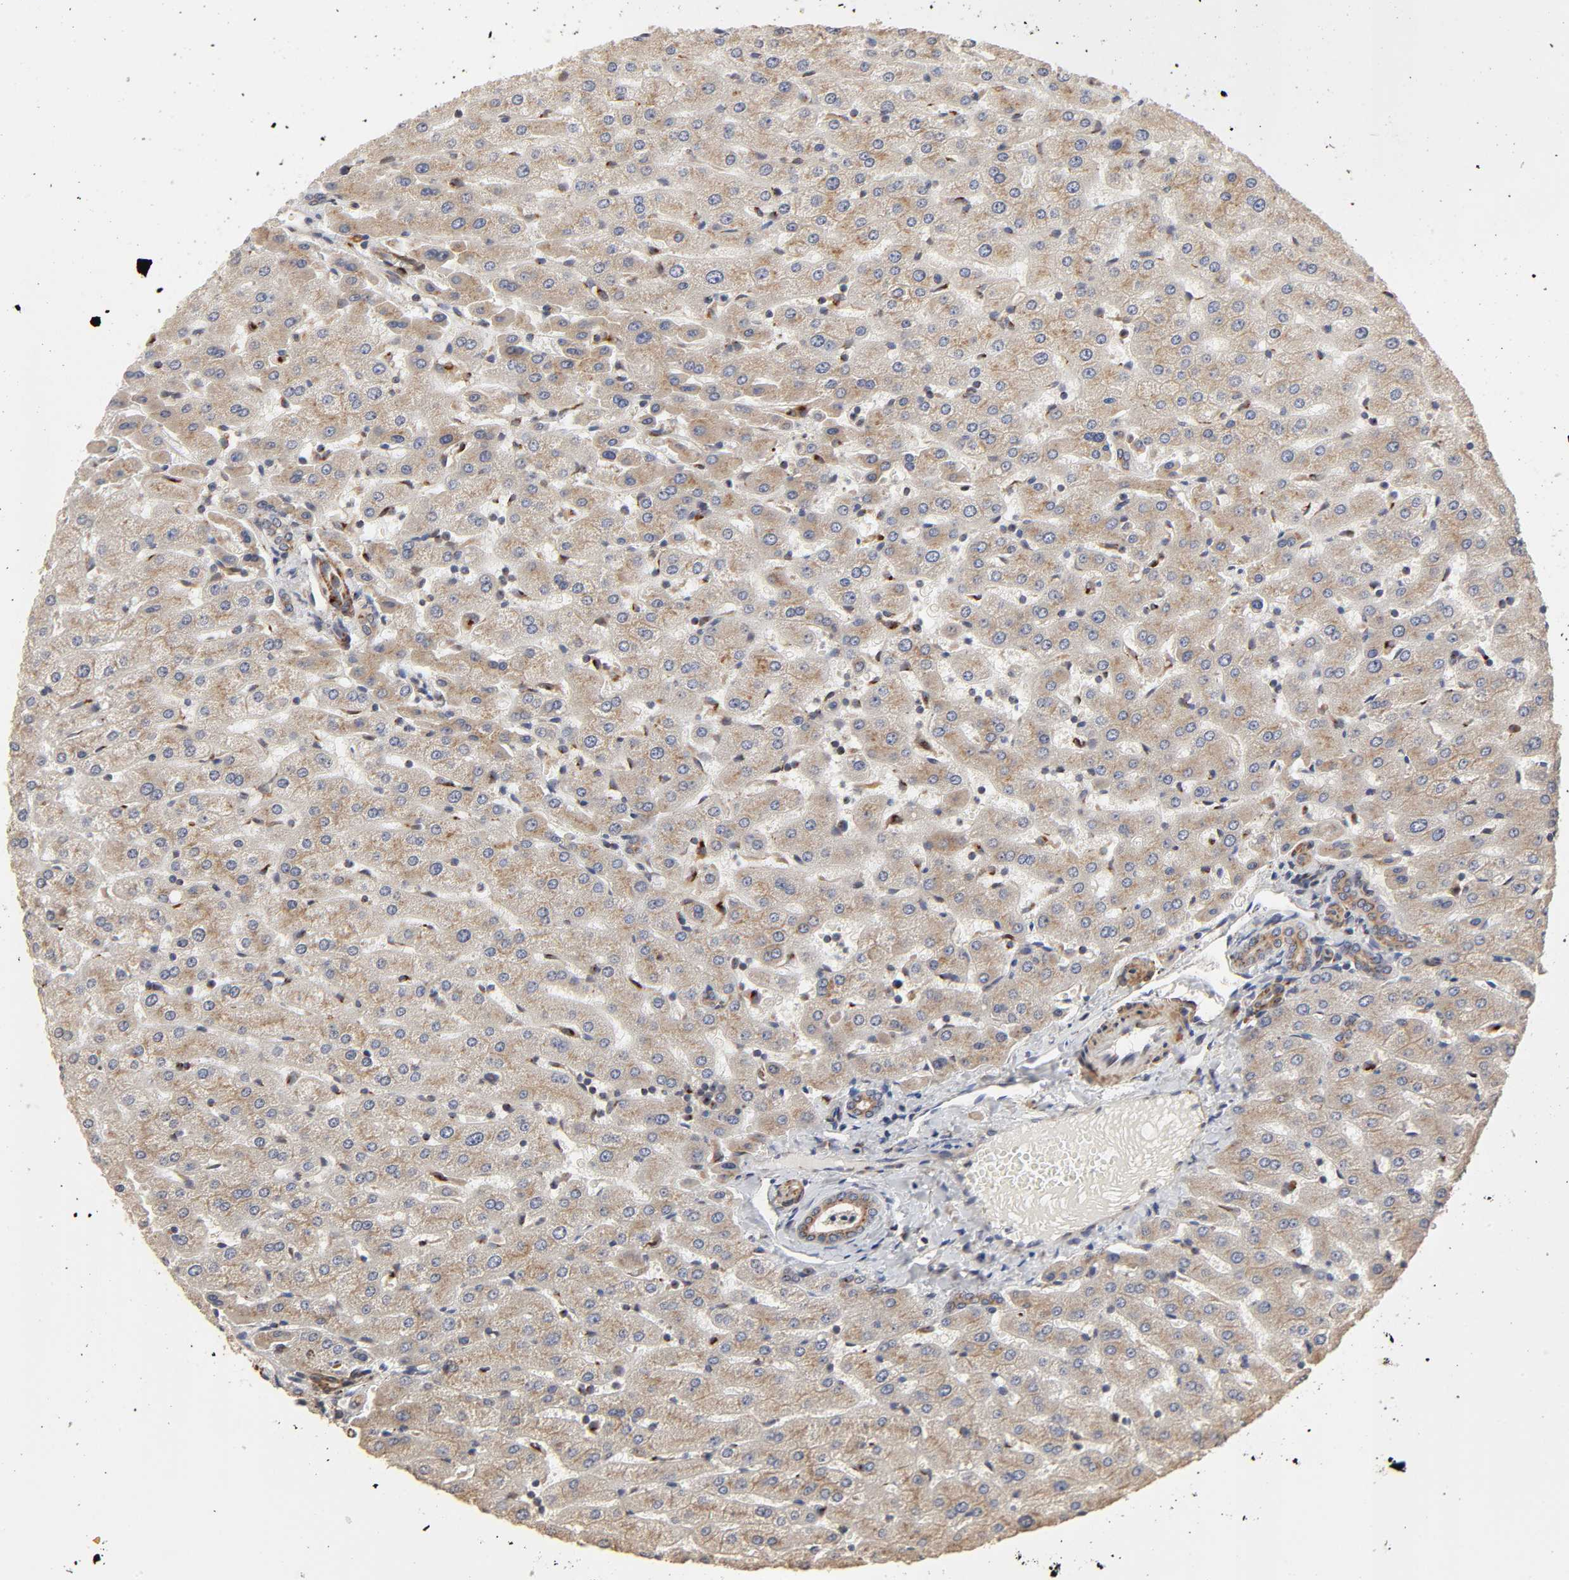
{"staining": {"intensity": "moderate", "quantity": ">75%", "location": "cytoplasmic/membranous"}, "tissue": "liver", "cell_type": "Cholangiocytes", "image_type": "normal", "snomed": [{"axis": "morphology", "description": "Normal tissue, NOS"}, {"axis": "morphology", "description": "Fibrosis, NOS"}, {"axis": "topography", "description": "Liver"}], "caption": "An immunohistochemistry histopathology image of benign tissue is shown. Protein staining in brown labels moderate cytoplasmic/membranous positivity in liver within cholangiocytes. (brown staining indicates protein expression, while blue staining denotes nuclei).", "gene": "GNPTG", "patient": {"sex": "female", "age": 29}}